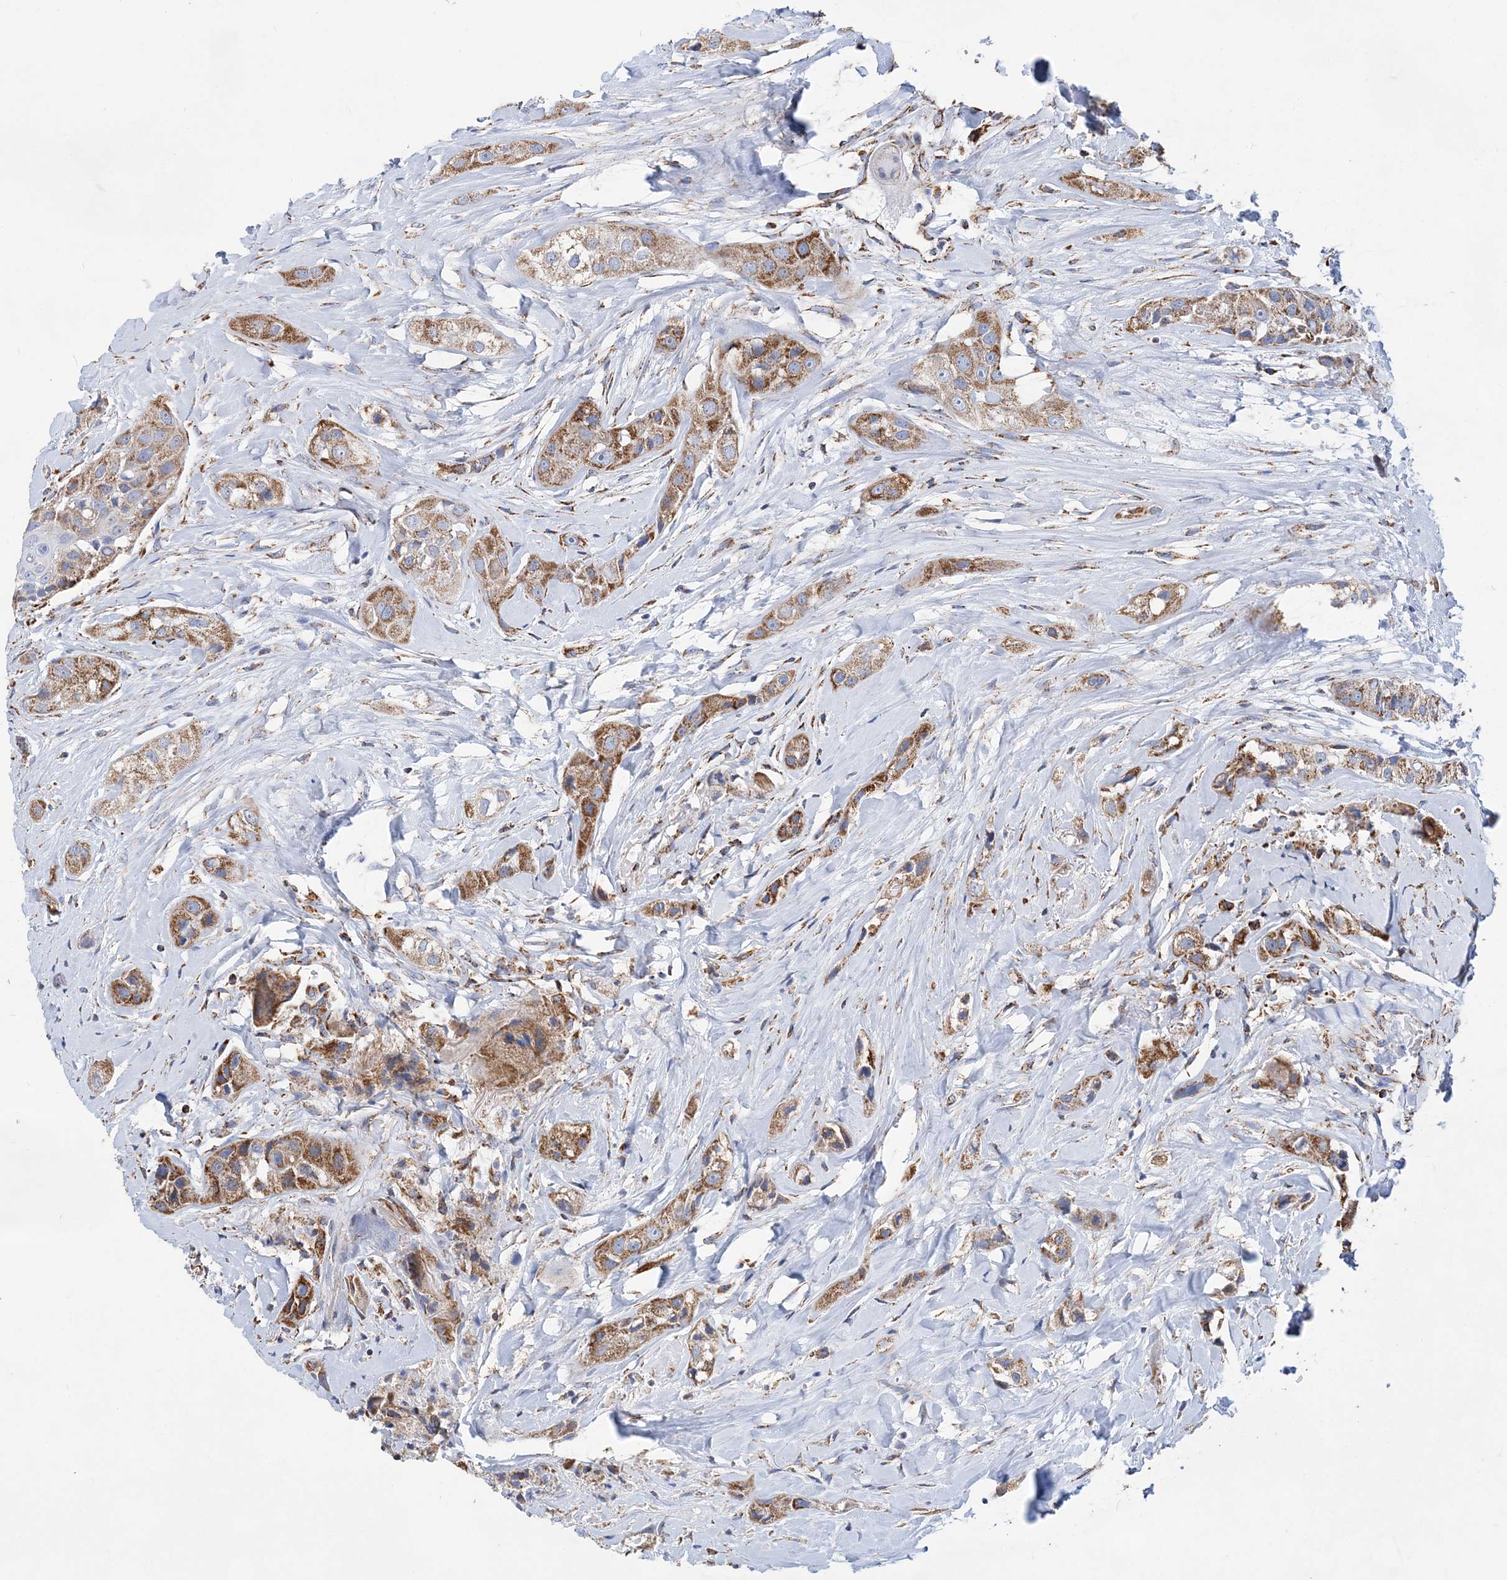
{"staining": {"intensity": "moderate", "quantity": ">75%", "location": "cytoplasmic/membranous"}, "tissue": "head and neck cancer", "cell_type": "Tumor cells", "image_type": "cancer", "snomed": [{"axis": "morphology", "description": "Normal tissue, NOS"}, {"axis": "morphology", "description": "Squamous cell carcinoma, NOS"}, {"axis": "topography", "description": "Skeletal muscle"}, {"axis": "topography", "description": "Head-Neck"}], "caption": "IHC (DAB (3,3'-diaminobenzidine)) staining of human head and neck cancer (squamous cell carcinoma) exhibits moderate cytoplasmic/membranous protein expression in approximately >75% of tumor cells.", "gene": "ACOT9", "patient": {"sex": "male", "age": 51}}